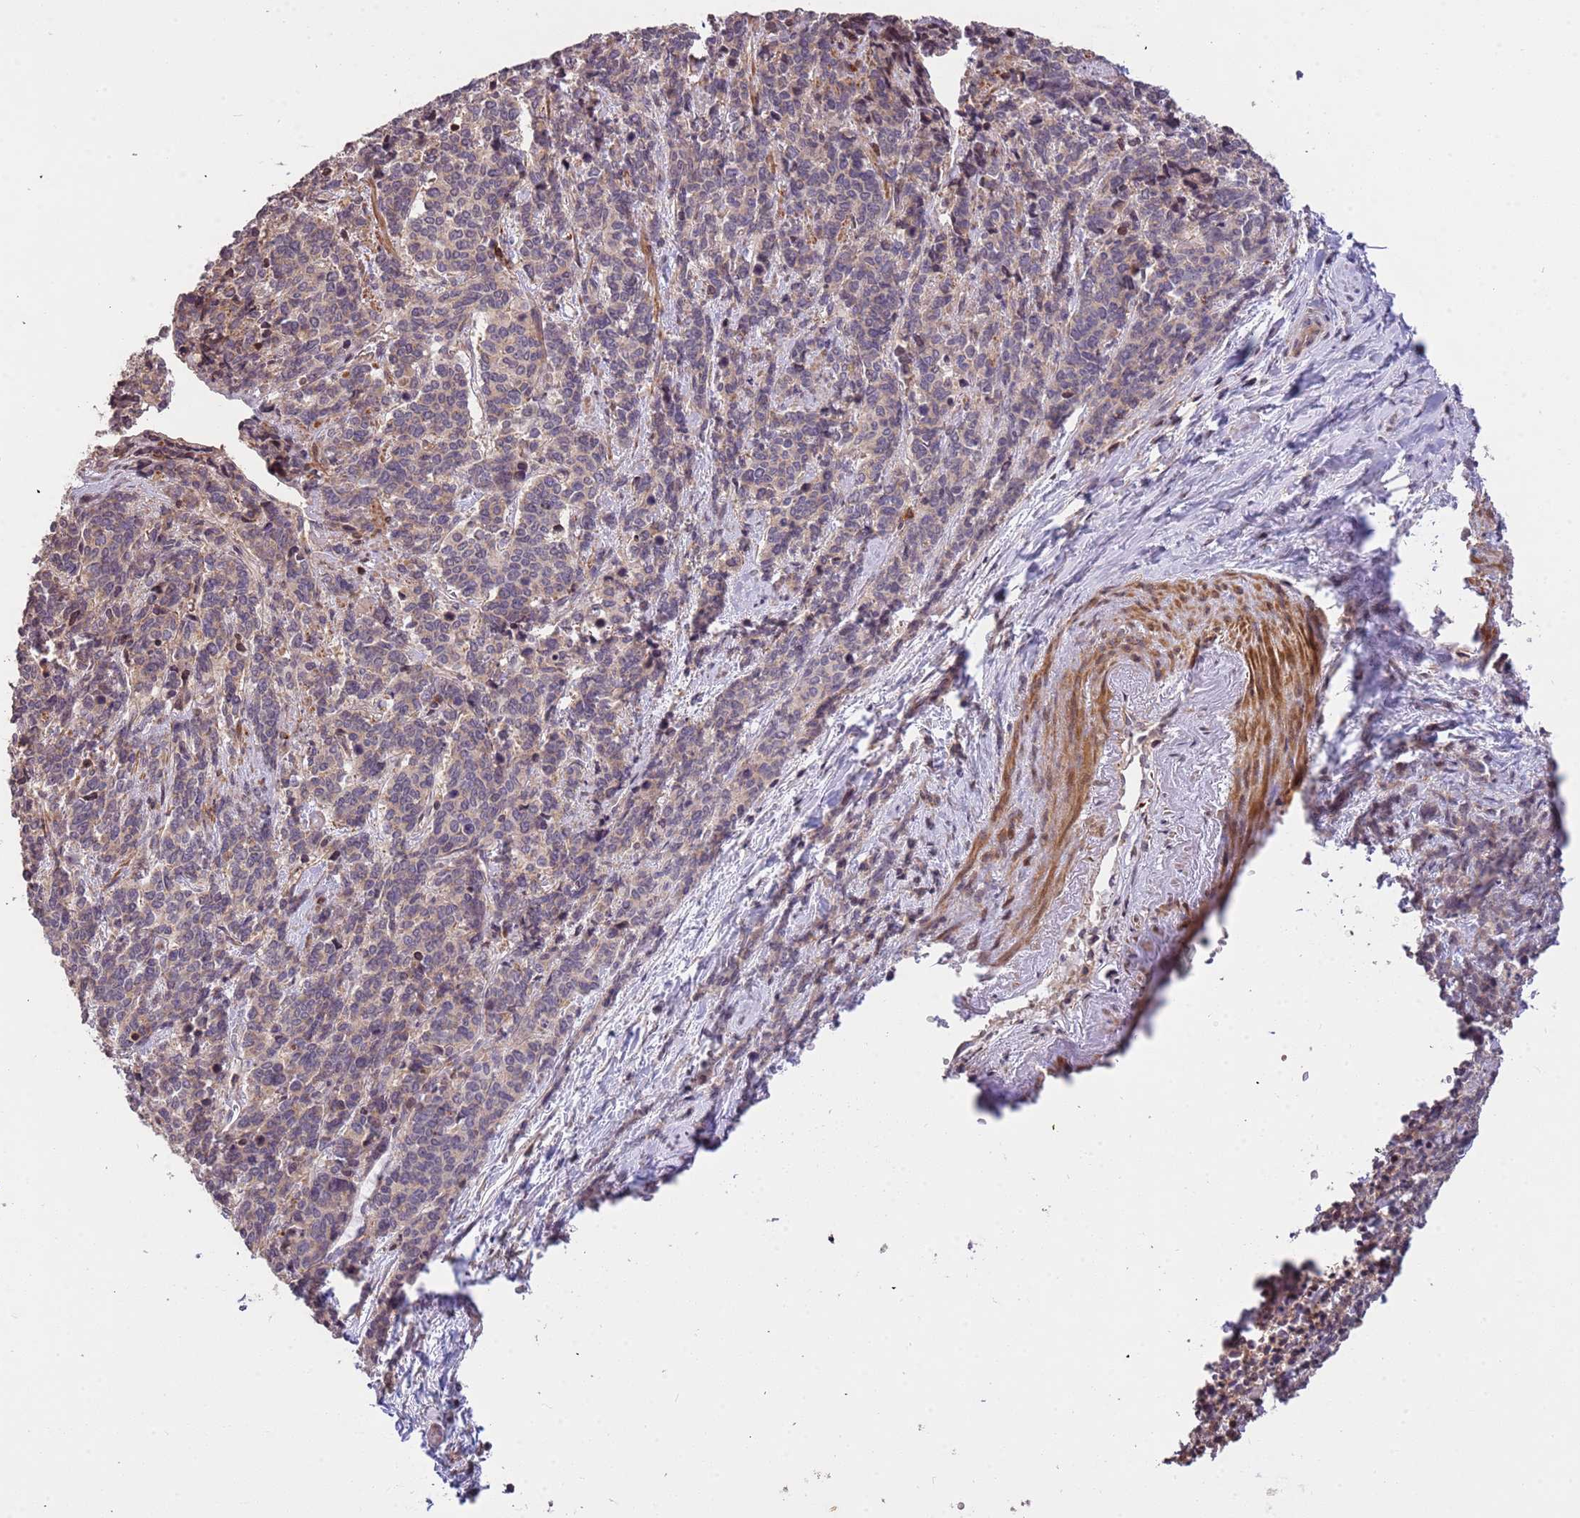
{"staining": {"intensity": "weak", "quantity": "<25%", "location": "cytoplasmic/membranous"}, "tissue": "cervical cancer", "cell_type": "Tumor cells", "image_type": "cancer", "snomed": [{"axis": "morphology", "description": "Squamous cell carcinoma, NOS"}, {"axis": "topography", "description": "Cervix"}], "caption": "High power microscopy photomicrograph of an immunohistochemistry (IHC) photomicrograph of cervical squamous cell carcinoma, revealing no significant positivity in tumor cells.", "gene": "SLC16A4", "patient": {"sex": "female", "age": 60}}